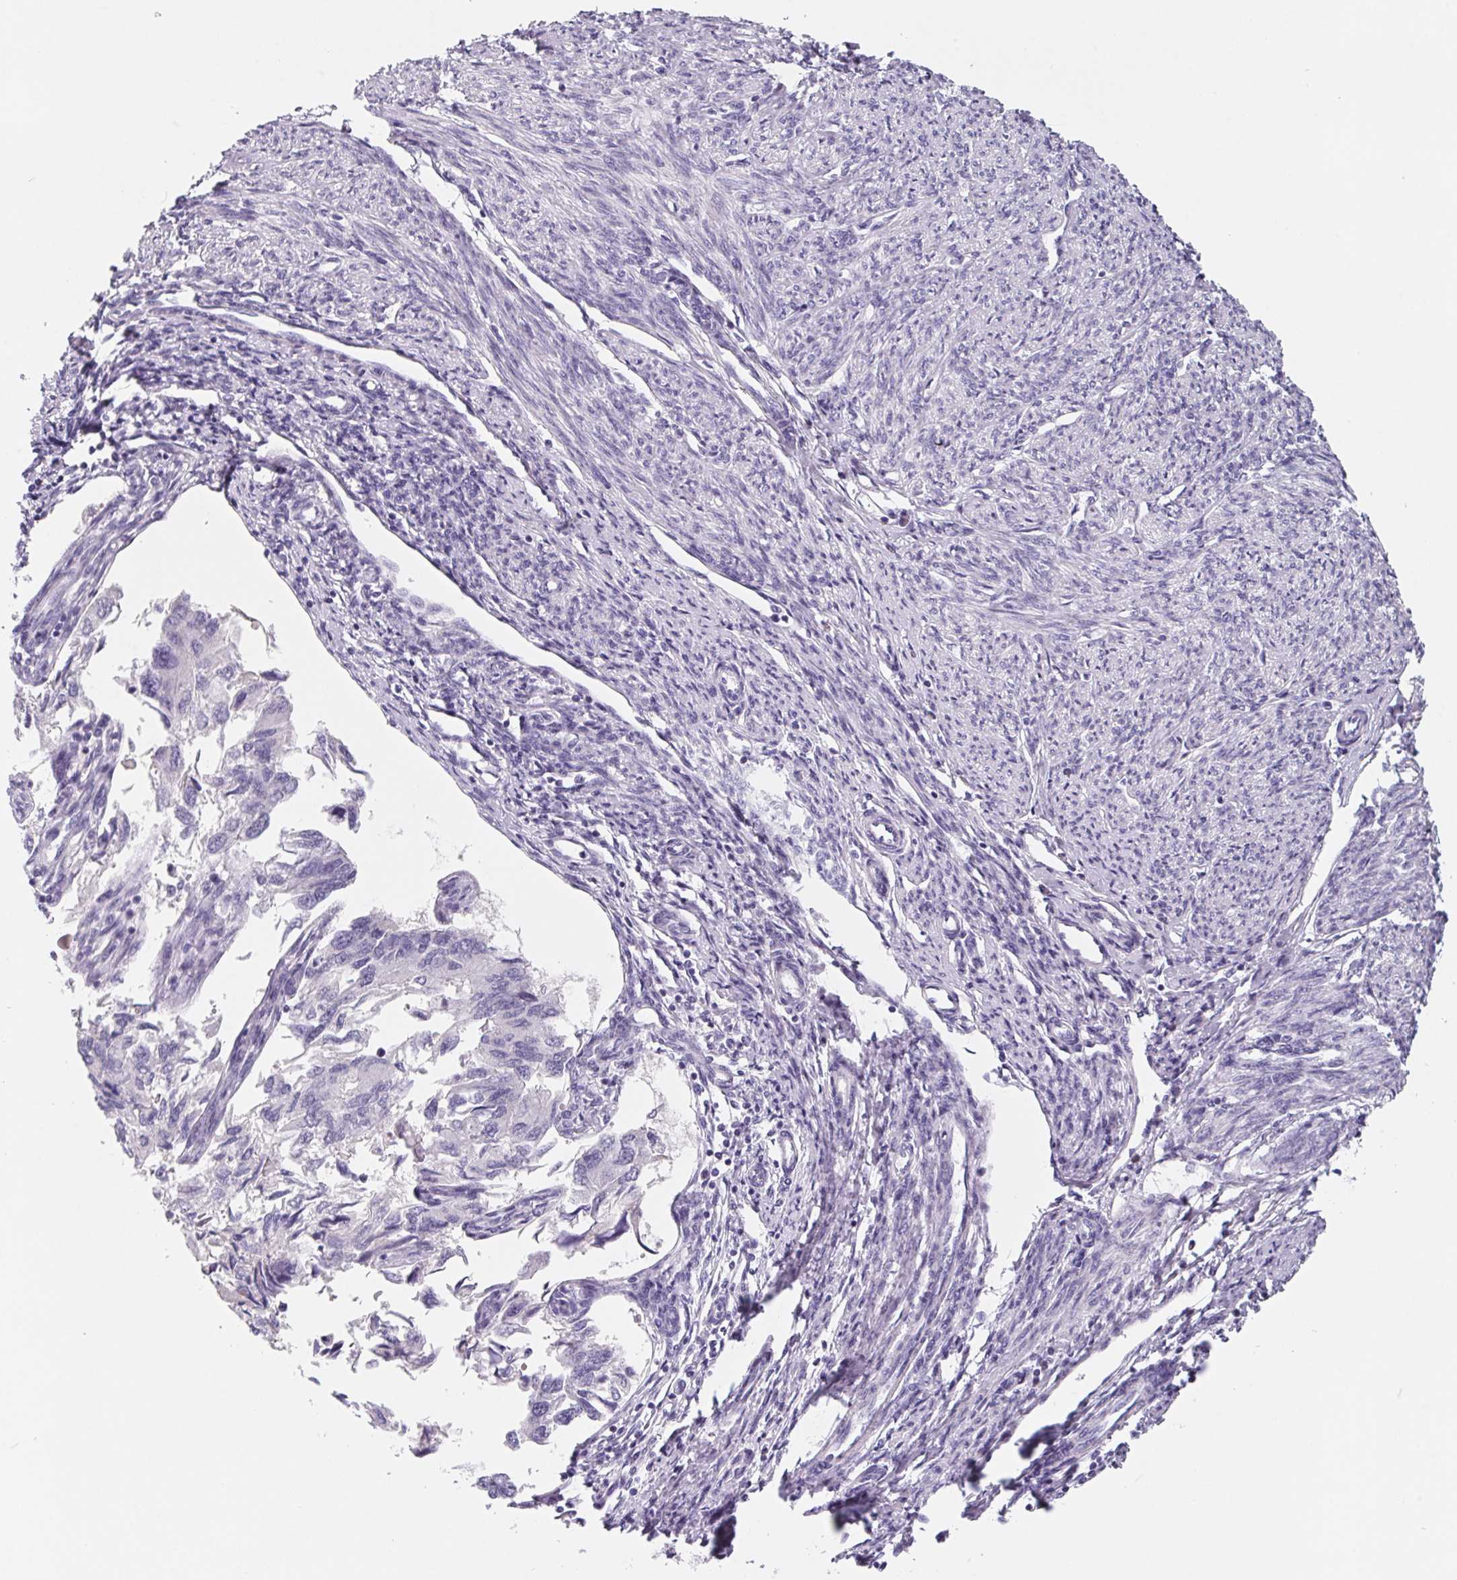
{"staining": {"intensity": "negative", "quantity": "none", "location": "none"}, "tissue": "endometrial cancer", "cell_type": "Tumor cells", "image_type": "cancer", "snomed": [{"axis": "morphology", "description": "Carcinoma, NOS"}, {"axis": "topography", "description": "Uterus"}], "caption": "Tumor cells show no significant staining in carcinoma (endometrial). Nuclei are stained in blue.", "gene": "FDX1", "patient": {"sex": "female", "age": 76}}